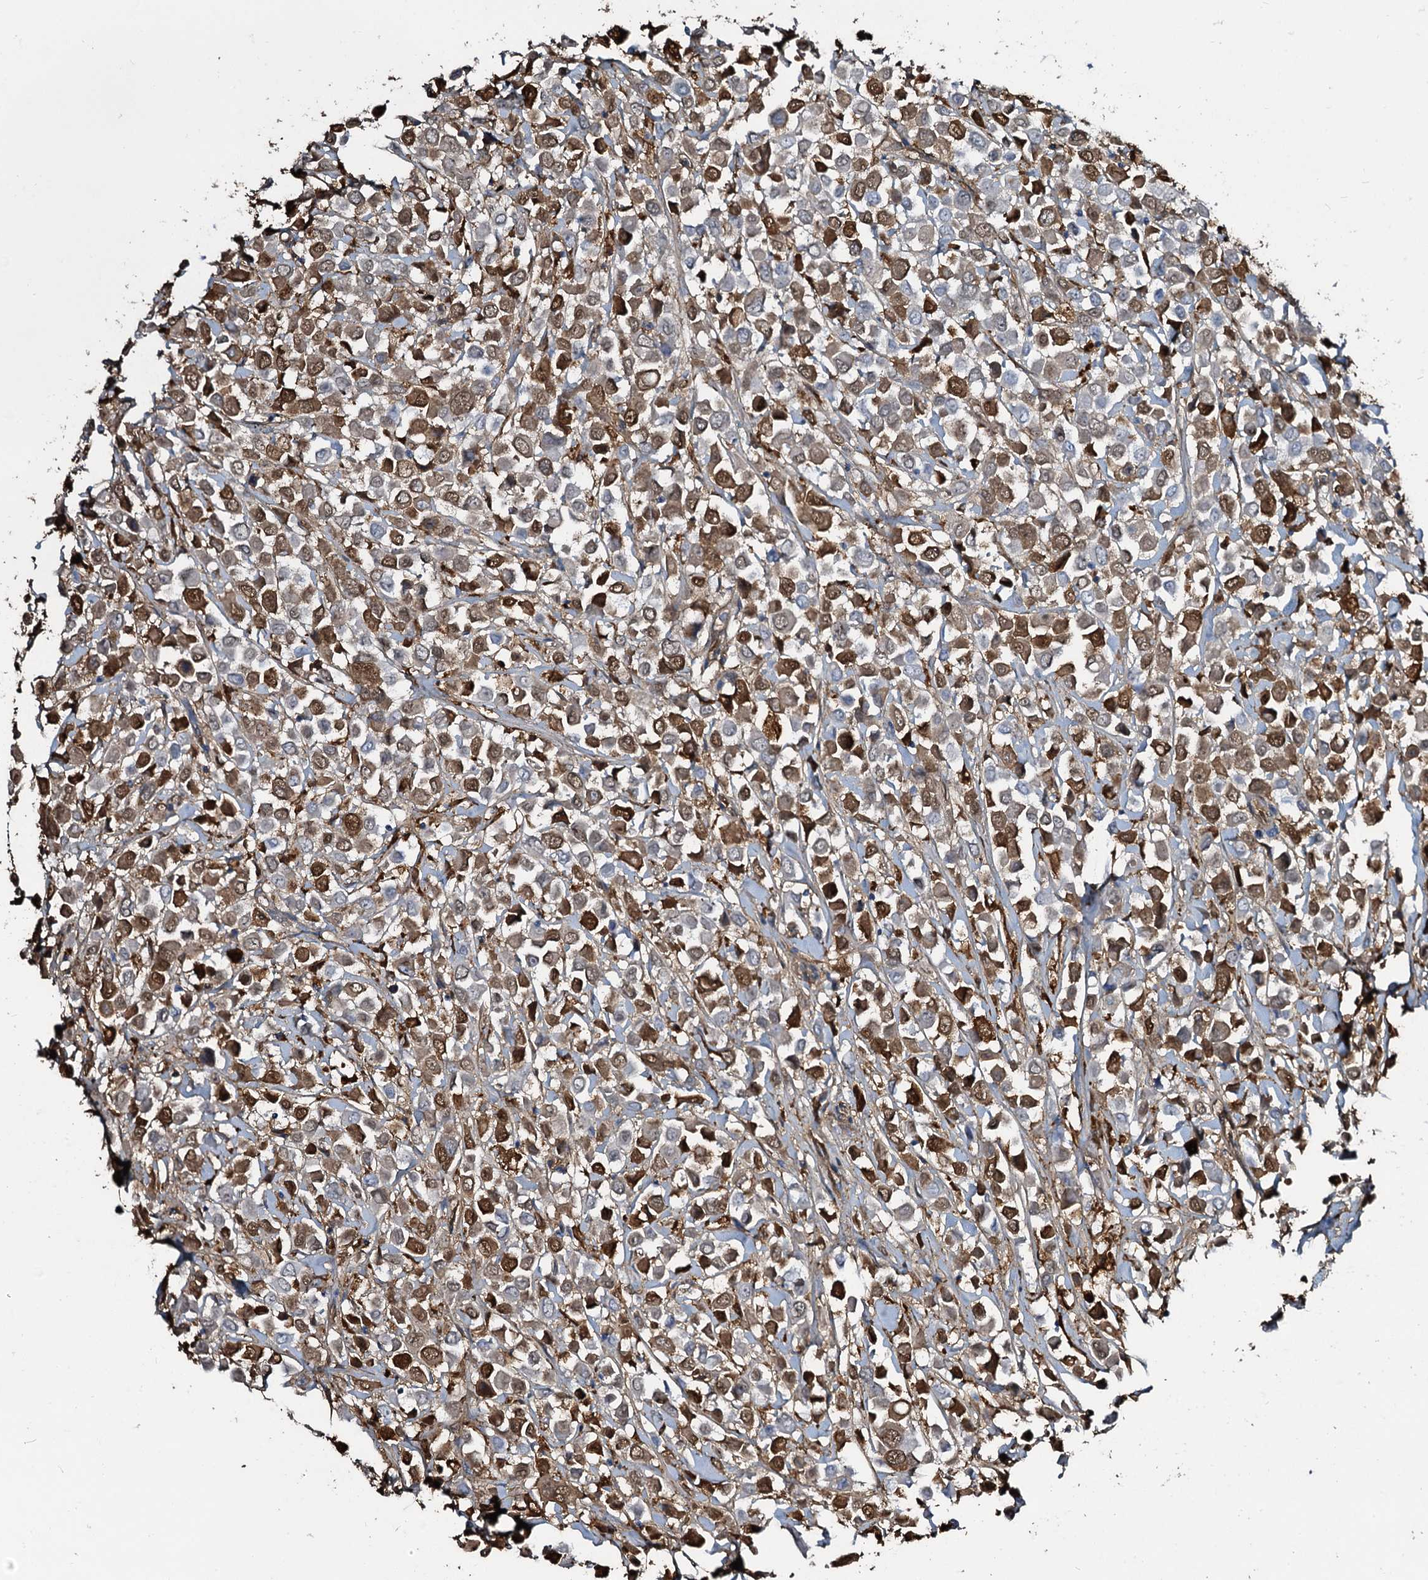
{"staining": {"intensity": "strong", "quantity": "25%-75%", "location": "cytoplasmic/membranous,nuclear"}, "tissue": "breast cancer", "cell_type": "Tumor cells", "image_type": "cancer", "snomed": [{"axis": "morphology", "description": "Duct carcinoma"}, {"axis": "topography", "description": "Breast"}], "caption": "Intraductal carcinoma (breast) tissue reveals strong cytoplasmic/membranous and nuclear staining in approximately 25%-75% of tumor cells, visualized by immunohistochemistry.", "gene": "EDN1", "patient": {"sex": "female", "age": 61}}